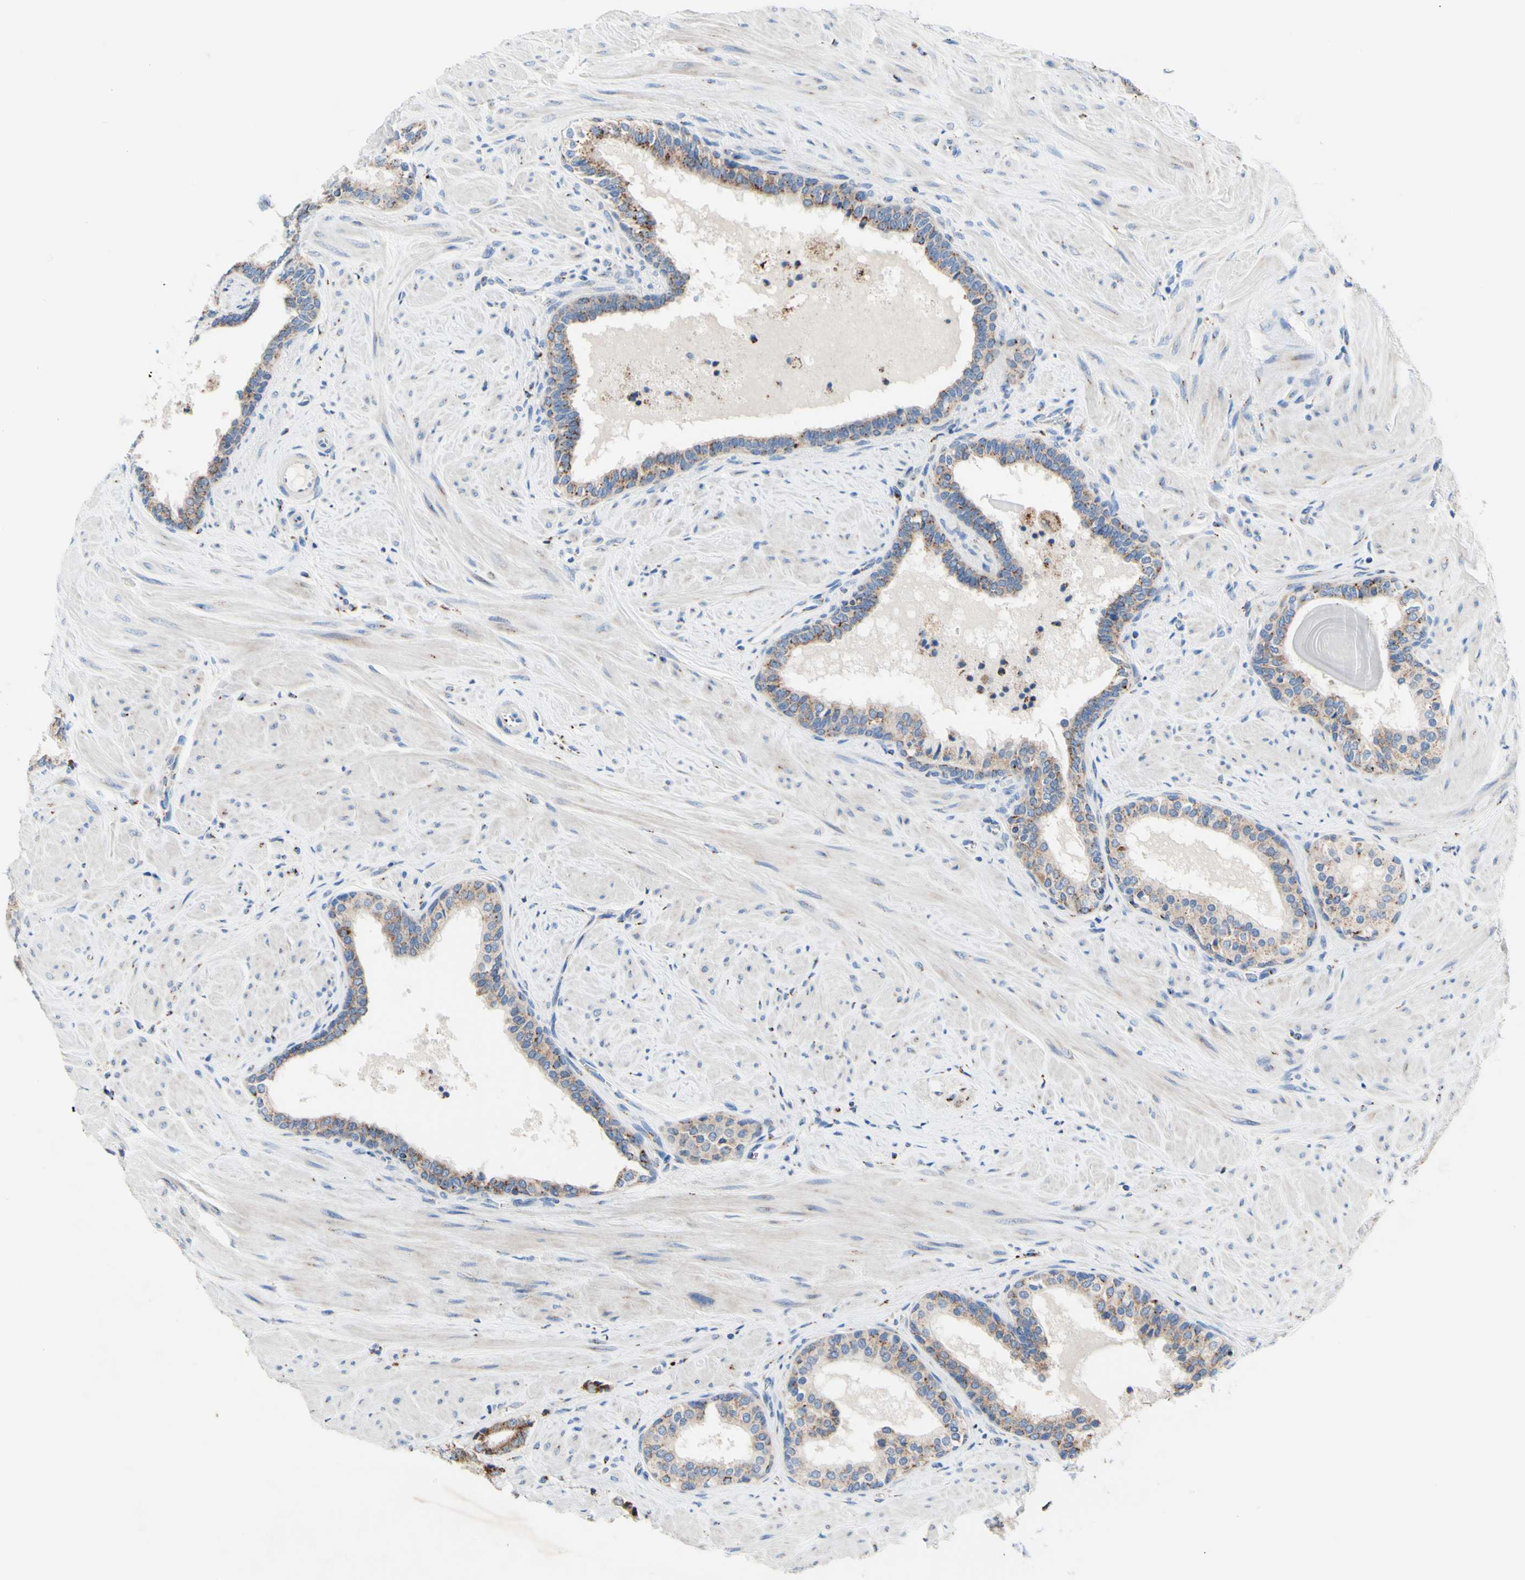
{"staining": {"intensity": "weak", "quantity": ">75%", "location": "cytoplasmic/membranous"}, "tissue": "prostate cancer", "cell_type": "Tumor cells", "image_type": "cancer", "snomed": [{"axis": "morphology", "description": "Adenocarcinoma, Low grade"}, {"axis": "topography", "description": "Prostate"}], "caption": "This histopathology image shows prostate cancer stained with immunohistochemistry to label a protein in brown. The cytoplasmic/membranous of tumor cells show weak positivity for the protein. Nuclei are counter-stained blue.", "gene": "GALNT2", "patient": {"sex": "male", "age": 60}}